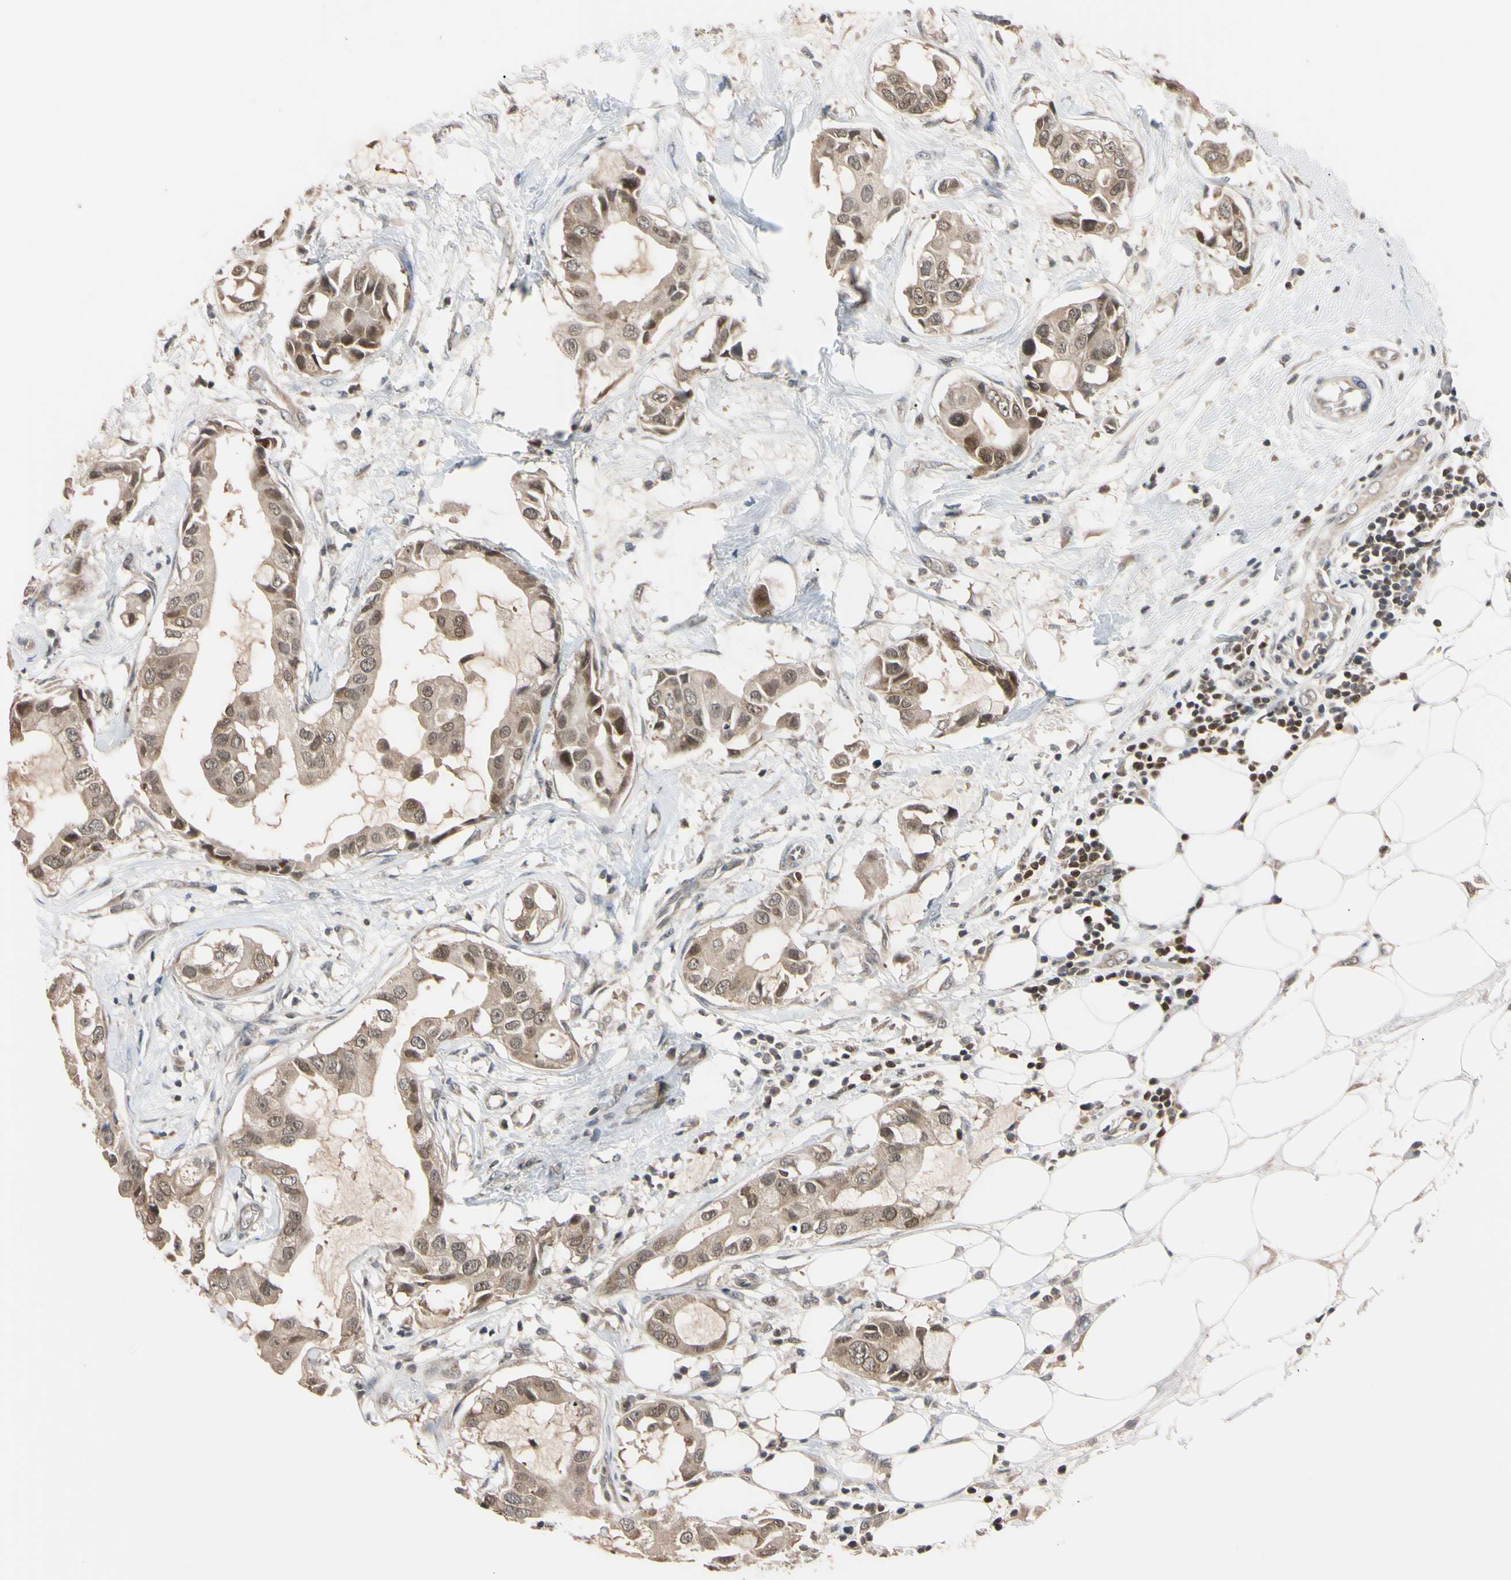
{"staining": {"intensity": "weak", "quantity": ">75%", "location": "cytoplasmic/membranous,nuclear"}, "tissue": "breast cancer", "cell_type": "Tumor cells", "image_type": "cancer", "snomed": [{"axis": "morphology", "description": "Duct carcinoma"}, {"axis": "topography", "description": "Breast"}], "caption": "Brown immunohistochemical staining in human invasive ductal carcinoma (breast) demonstrates weak cytoplasmic/membranous and nuclear staining in approximately >75% of tumor cells.", "gene": "UBE2I", "patient": {"sex": "female", "age": 40}}